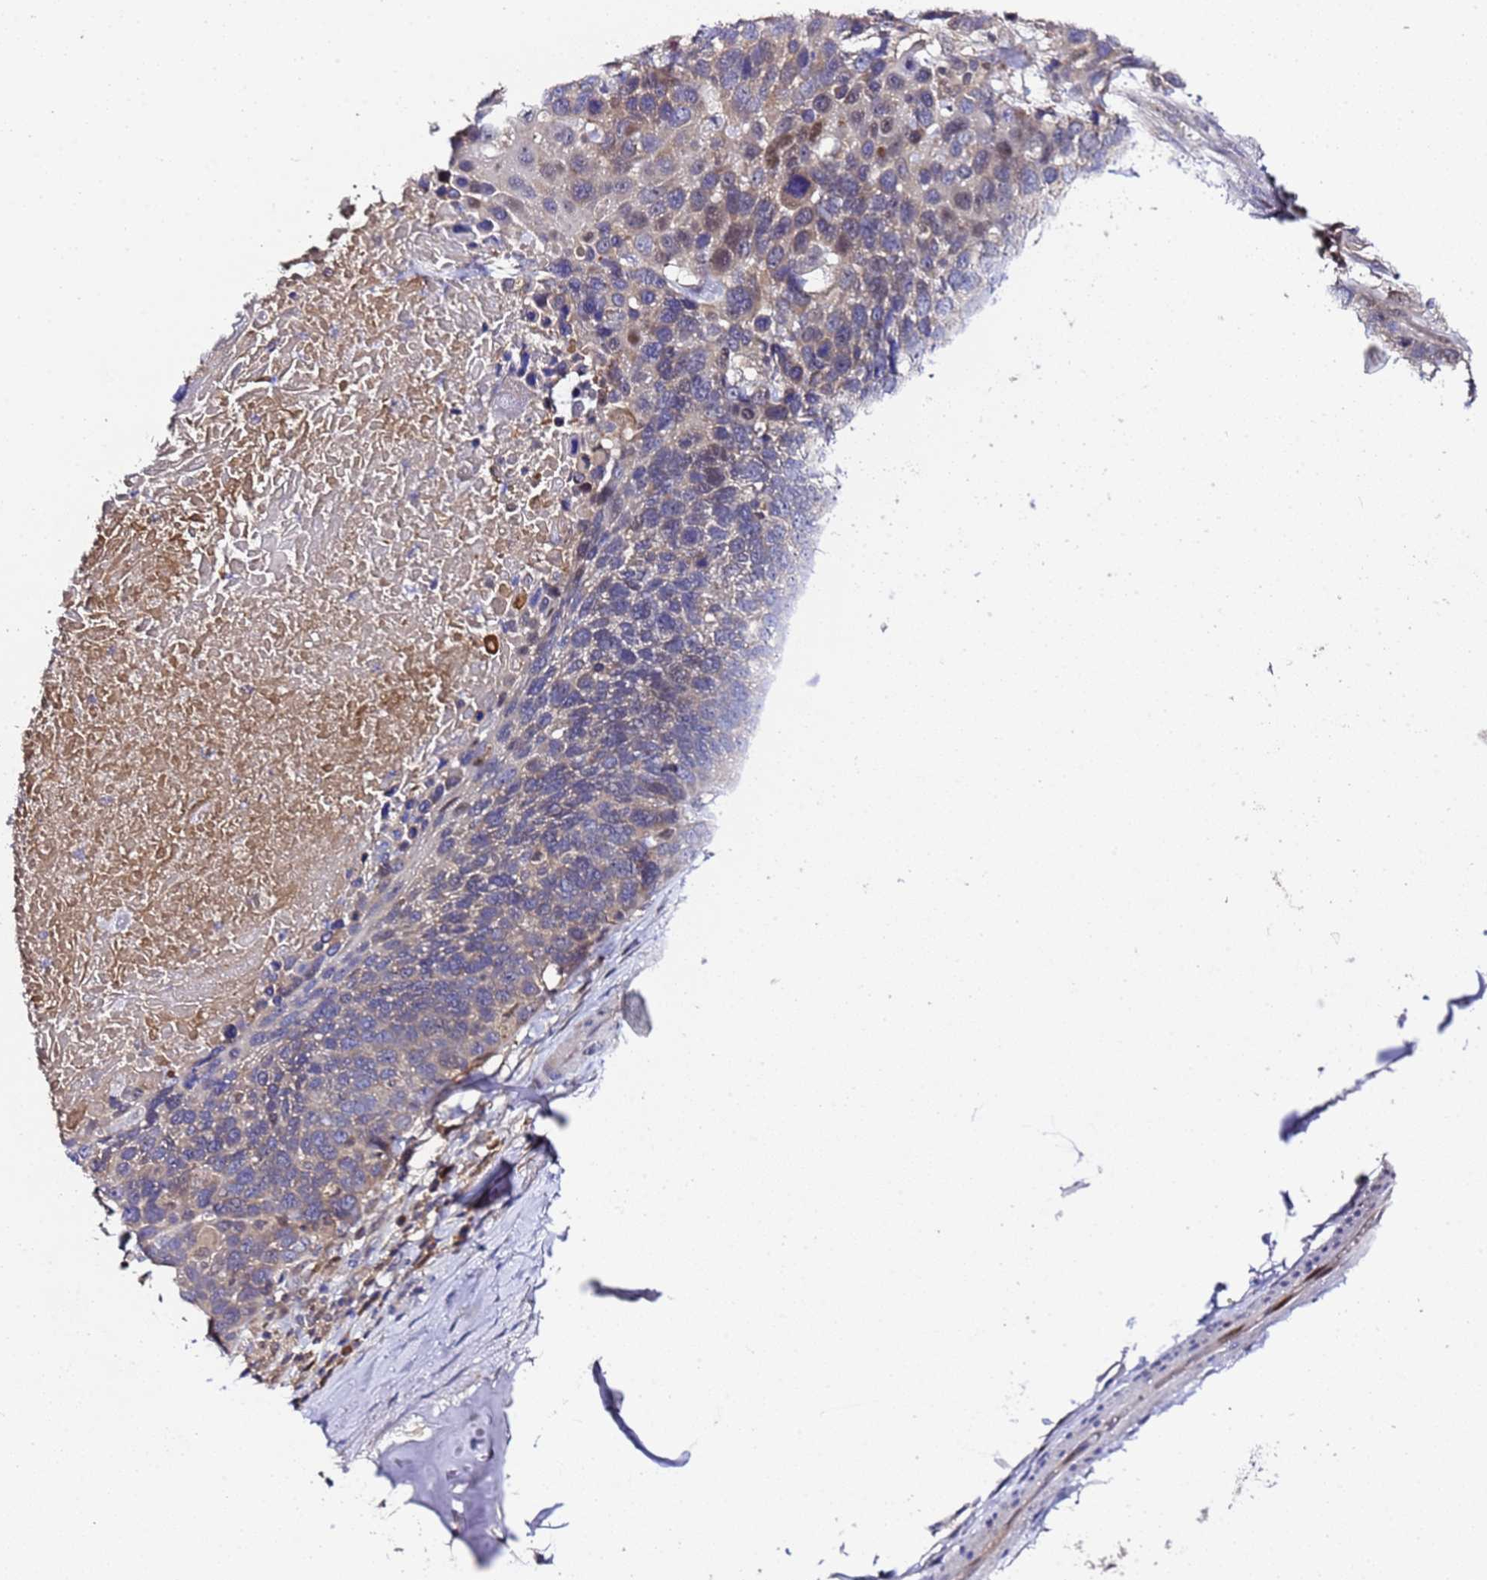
{"staining": {"intensity": "weak", "quantity": "25%-75%", "location": "cytoplasmic/membranous"}, "tissue": "lung cancer", "cell_type": "Tumor cells", "image_type": "cancer", "snomed": [{"axis": "morphology", "description": "Squamous cell carcinoma, NOS"}, {"axis": "topography", "description": "Lung"}], "caption": "About 25%-75% of tumor cells in human lung cancer (squamous cell carcinoma) reveal weak cytoplasmic/membranous protein staining as visualized by brown immunohistochemical staining.", "gene": "ALG3", "patient": {"sex": "male", "age": 66}}